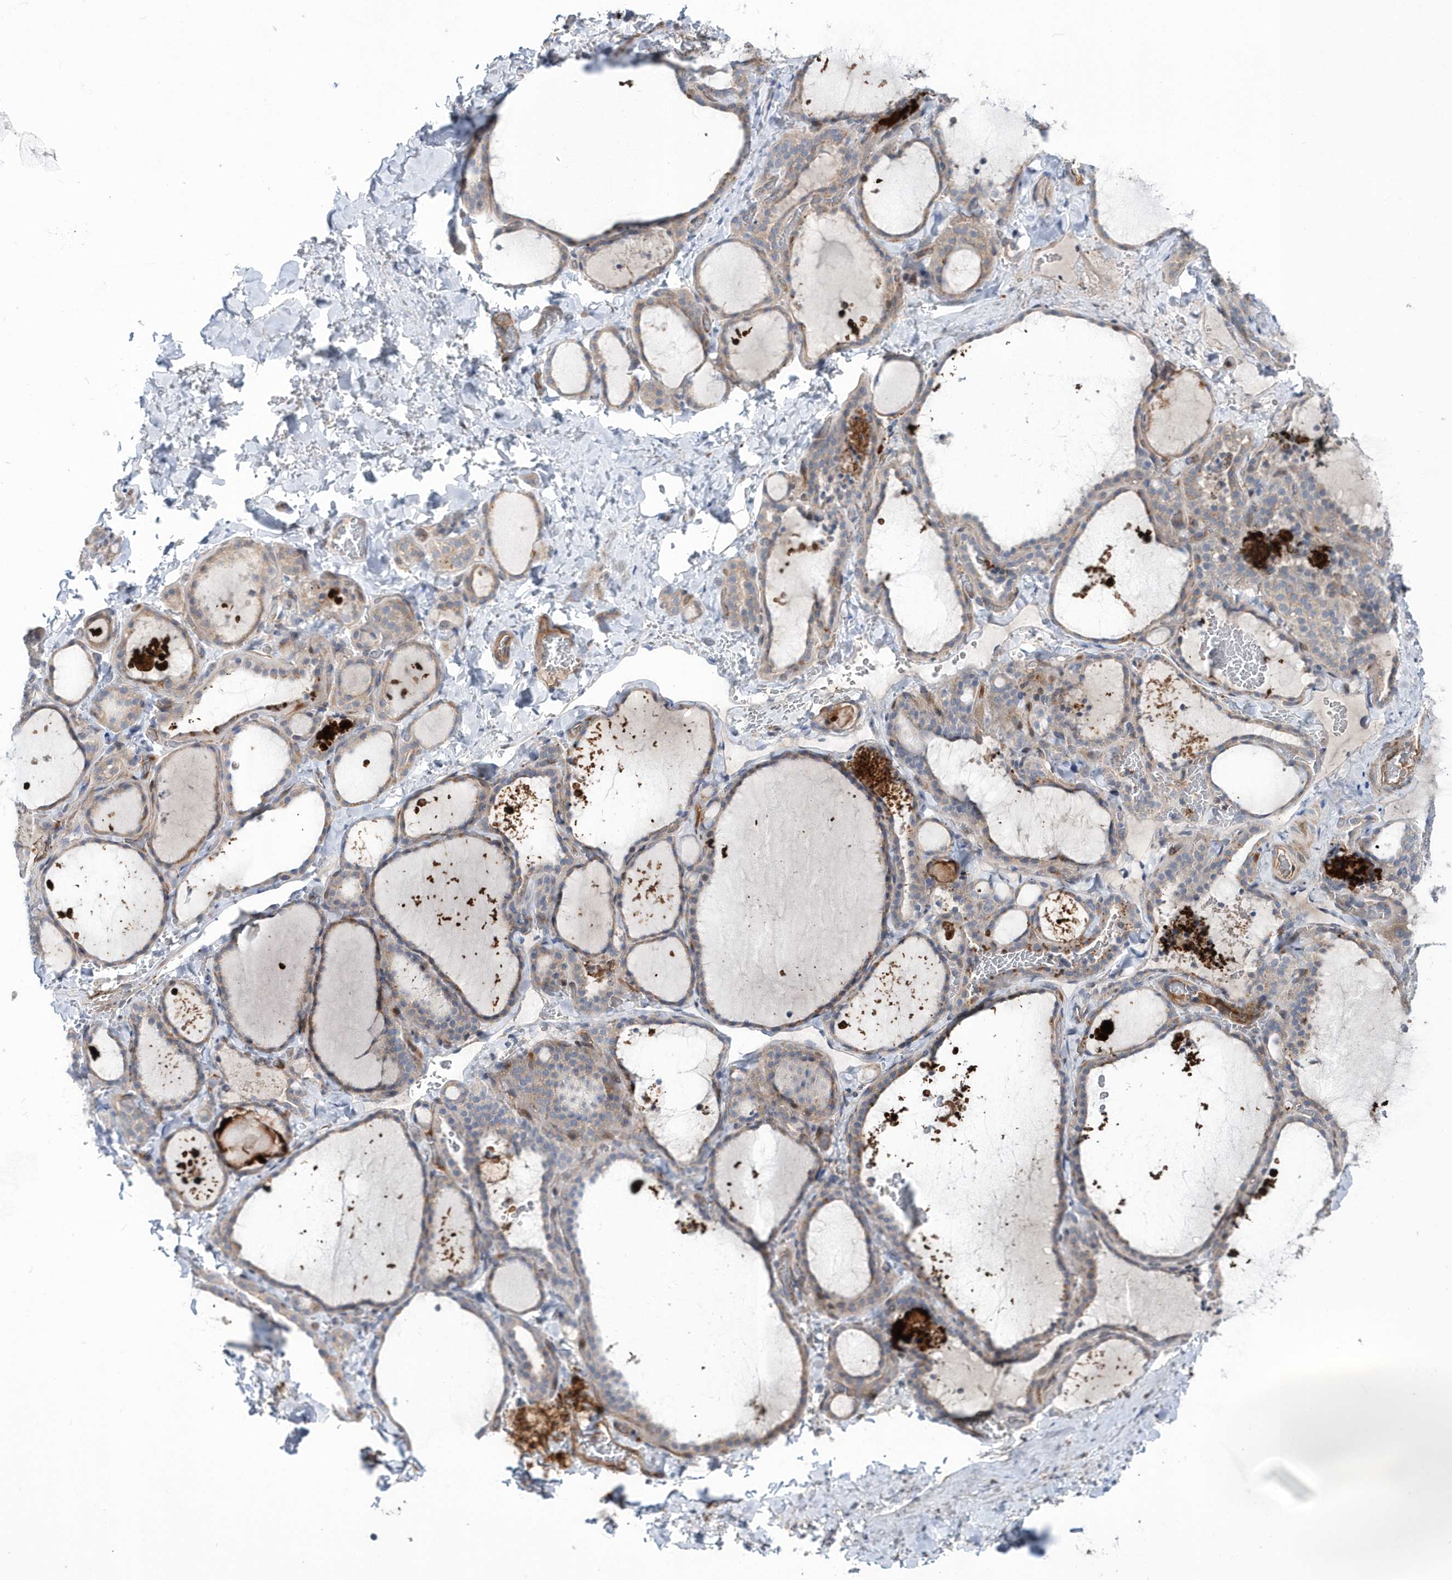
{"staining": {"intensity": "negative", "quantity": "none", "location": "none"}, "tissue": "thyroid gland", "cell_type": "Glandular cells", "image_type": "normal", "snomed": [{"axis": "morphology", "description": "Normal tissue, NOS"}, {"axis": "topography", "description": "Thyroid gland"}], "caption": "This is an IHC micrograph of normal thyroid gland. There is no staining in glandular cells.", "gene": "DSPP", "patient": {"sex": "female", "age": 22}}